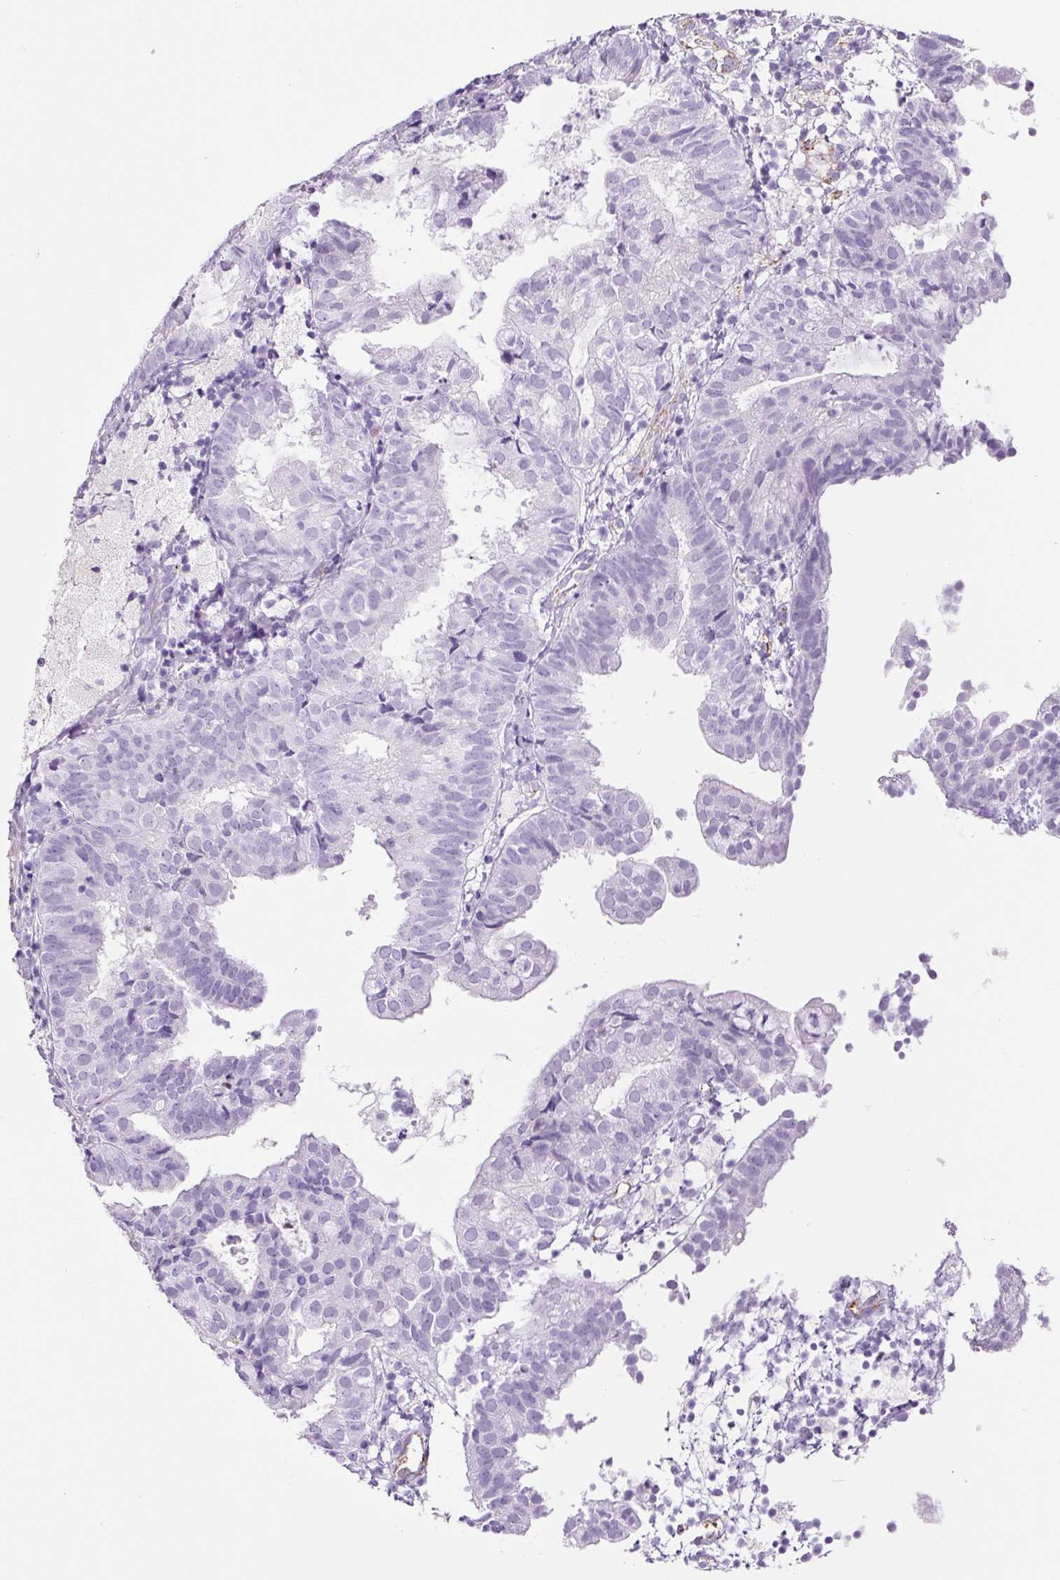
{"staining": {"intensity": "negative", "quantity": "none", "location": "none"}, "tissue": "endometrial cancer", "cell_type": "Tumor cells", "image_type": "cancer", "snomed": [{"axis": "morphology", "description": "Adenocarcinoma, NOS"}, {"axis": "topography", "description": "Endometrium"}], "caption": "IHC micrograph of neoplastic tissue: human adenocarcinoma (endometrial) stained with DAB demonstrates no significant protein positivity in tumor cells.", "gene": "ADSS1", "patient": {"sex": "female", "age": 80}}